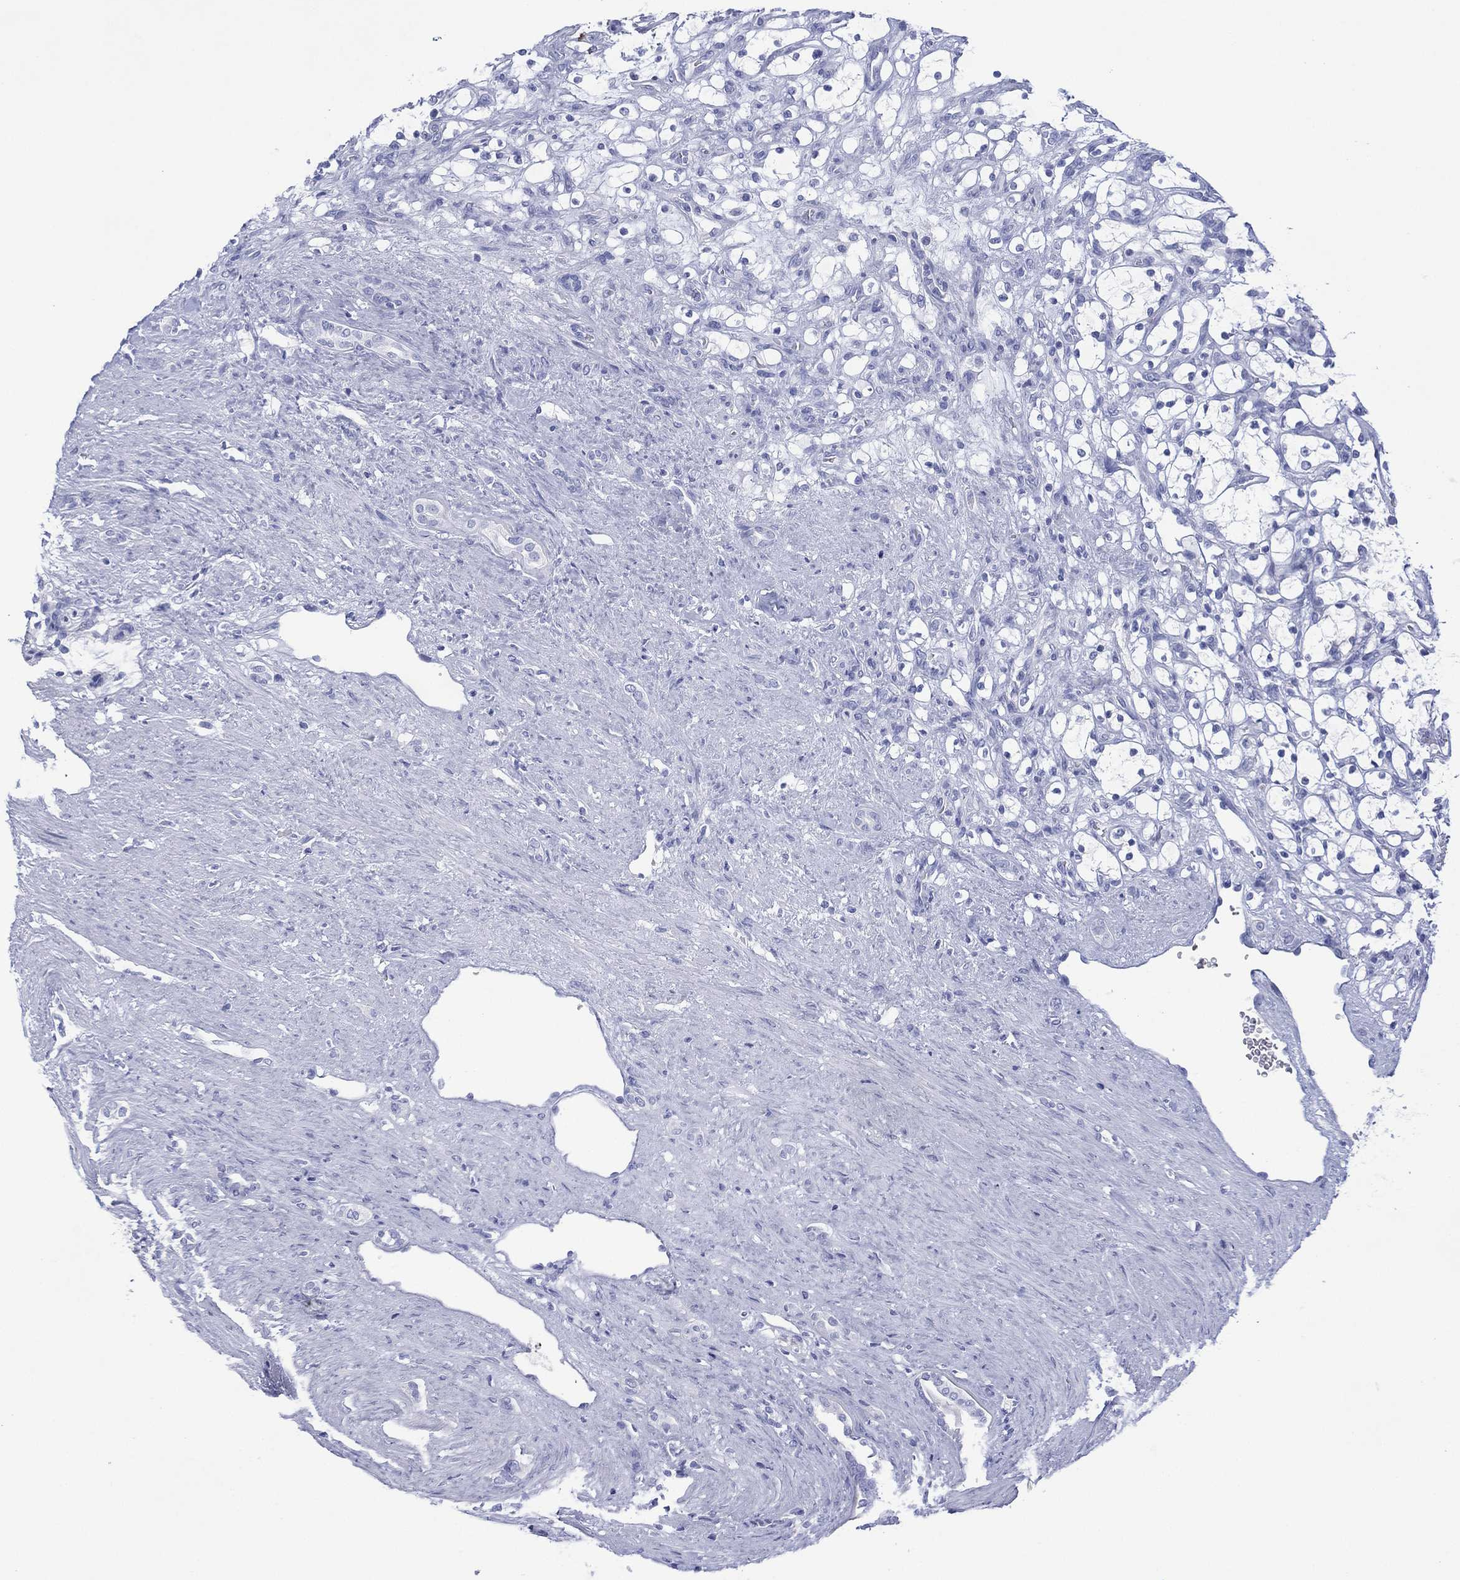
{"staining": {"intensity": "negative", "quantity": "none", "location": "none"}, "tissue": "renal cancer", "cell_type": "Tumor cells", "image_type": "cancer", "snomed": [{"axis": "morphology", "description": "Adenocarcinoma, NOS"}, {"axis": "topography", "description": "Kidney"}], "caption": "Histopathology image shows no protein positivity in tumor cells of renal cancer tissue.", "gene": "DSG1", "patient": {"sex": "female", "age": 69}}